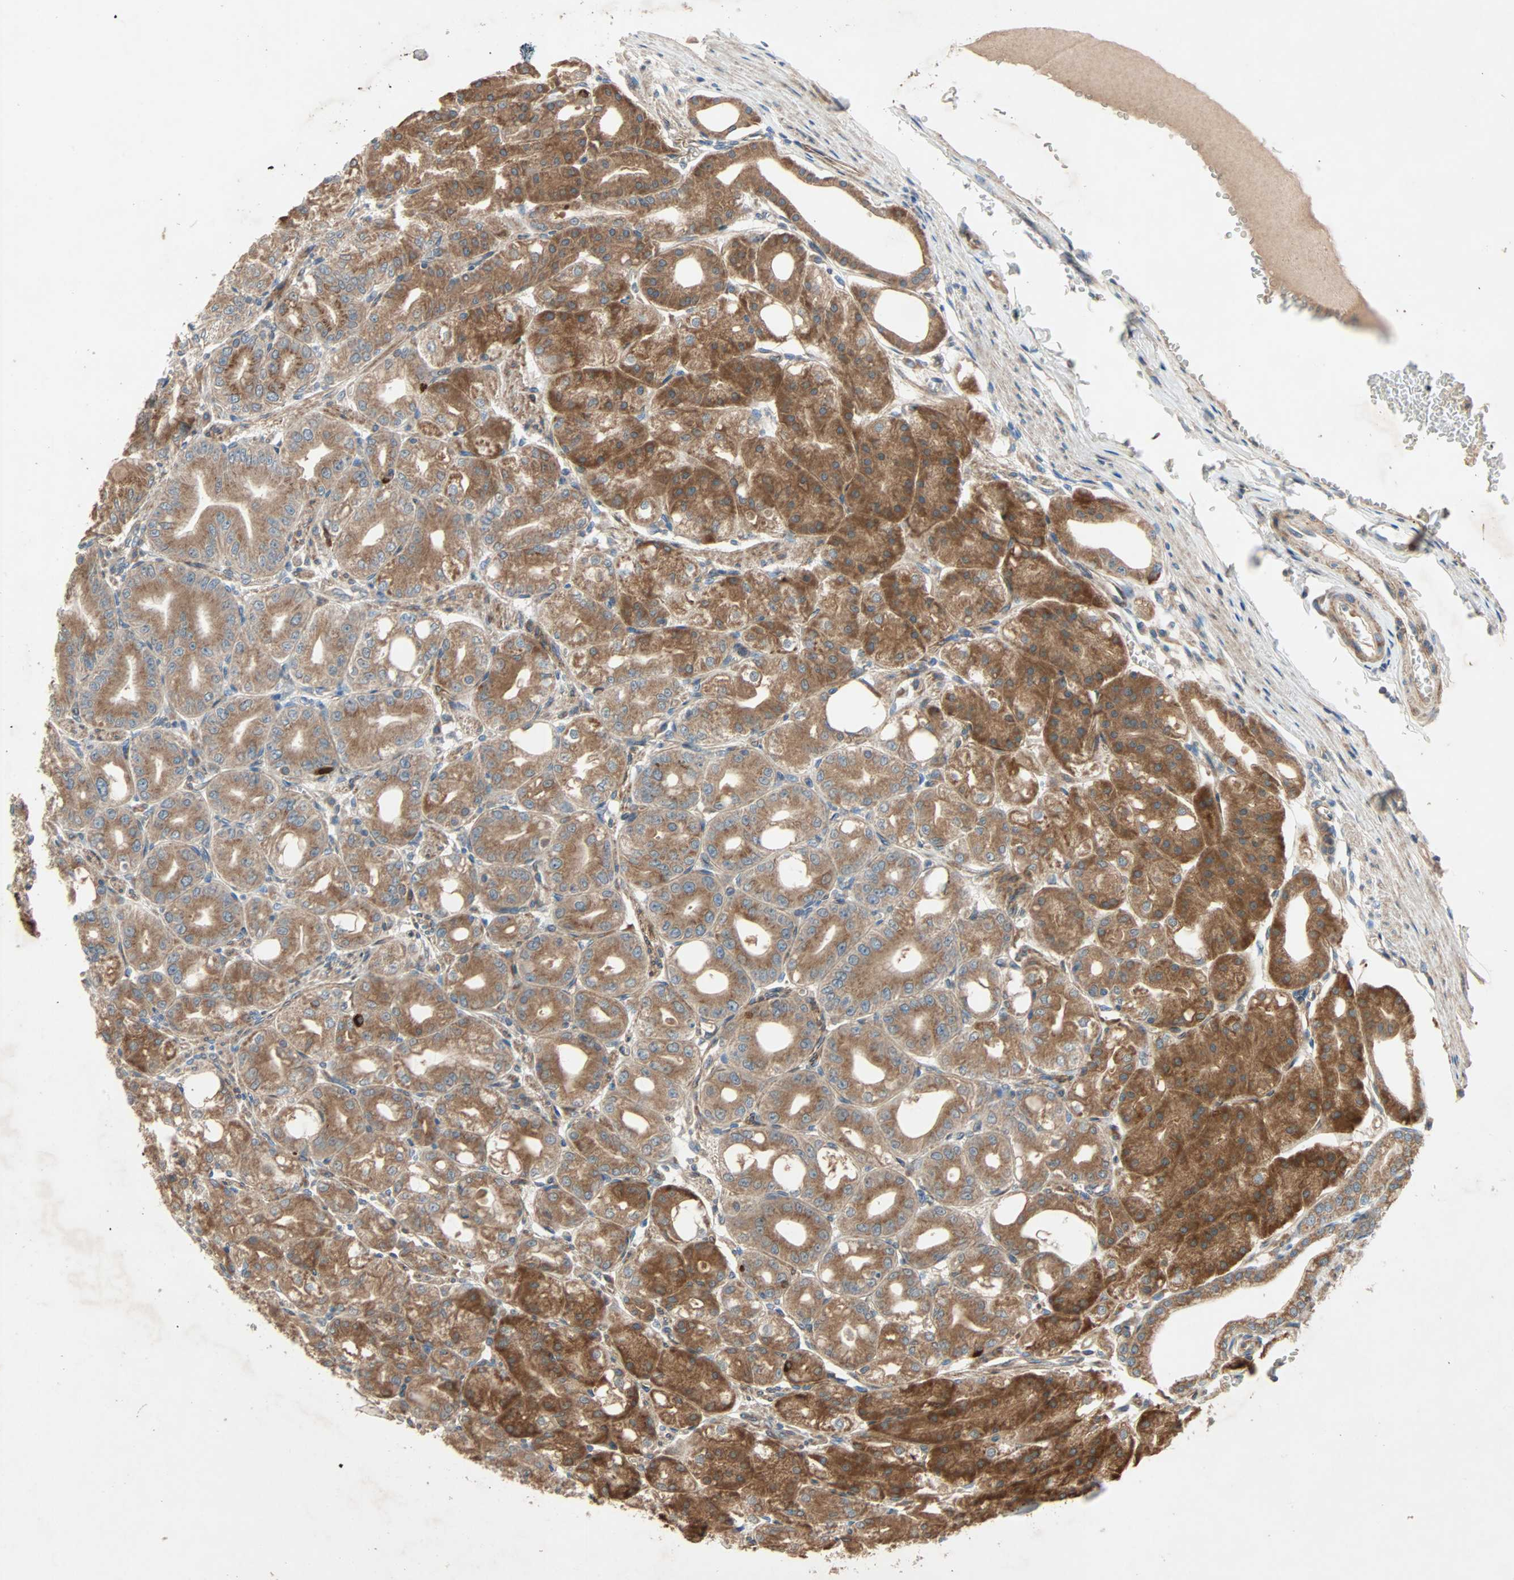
{"staining": {"intensity": "moderate", "quantity": ">75%", "location": "cytoplasmic/membranous"}, "tissue": "stomach", "cell_type": "Glandular cells", "image_type": "normal", "snomed": [{"axis": "morphology", "description": "Normal tissue, NOS"}, {"axis": "topography", "description": "Stomach, lower"}], "caption": "Immunohistochemical staining of normal human stomach reveals moderate cytoplasmic/membranous protein positivity in approximately >75% of glandular cells.", "gene": "XYLT1", "patient": {"sex": "male", "age": 71}}